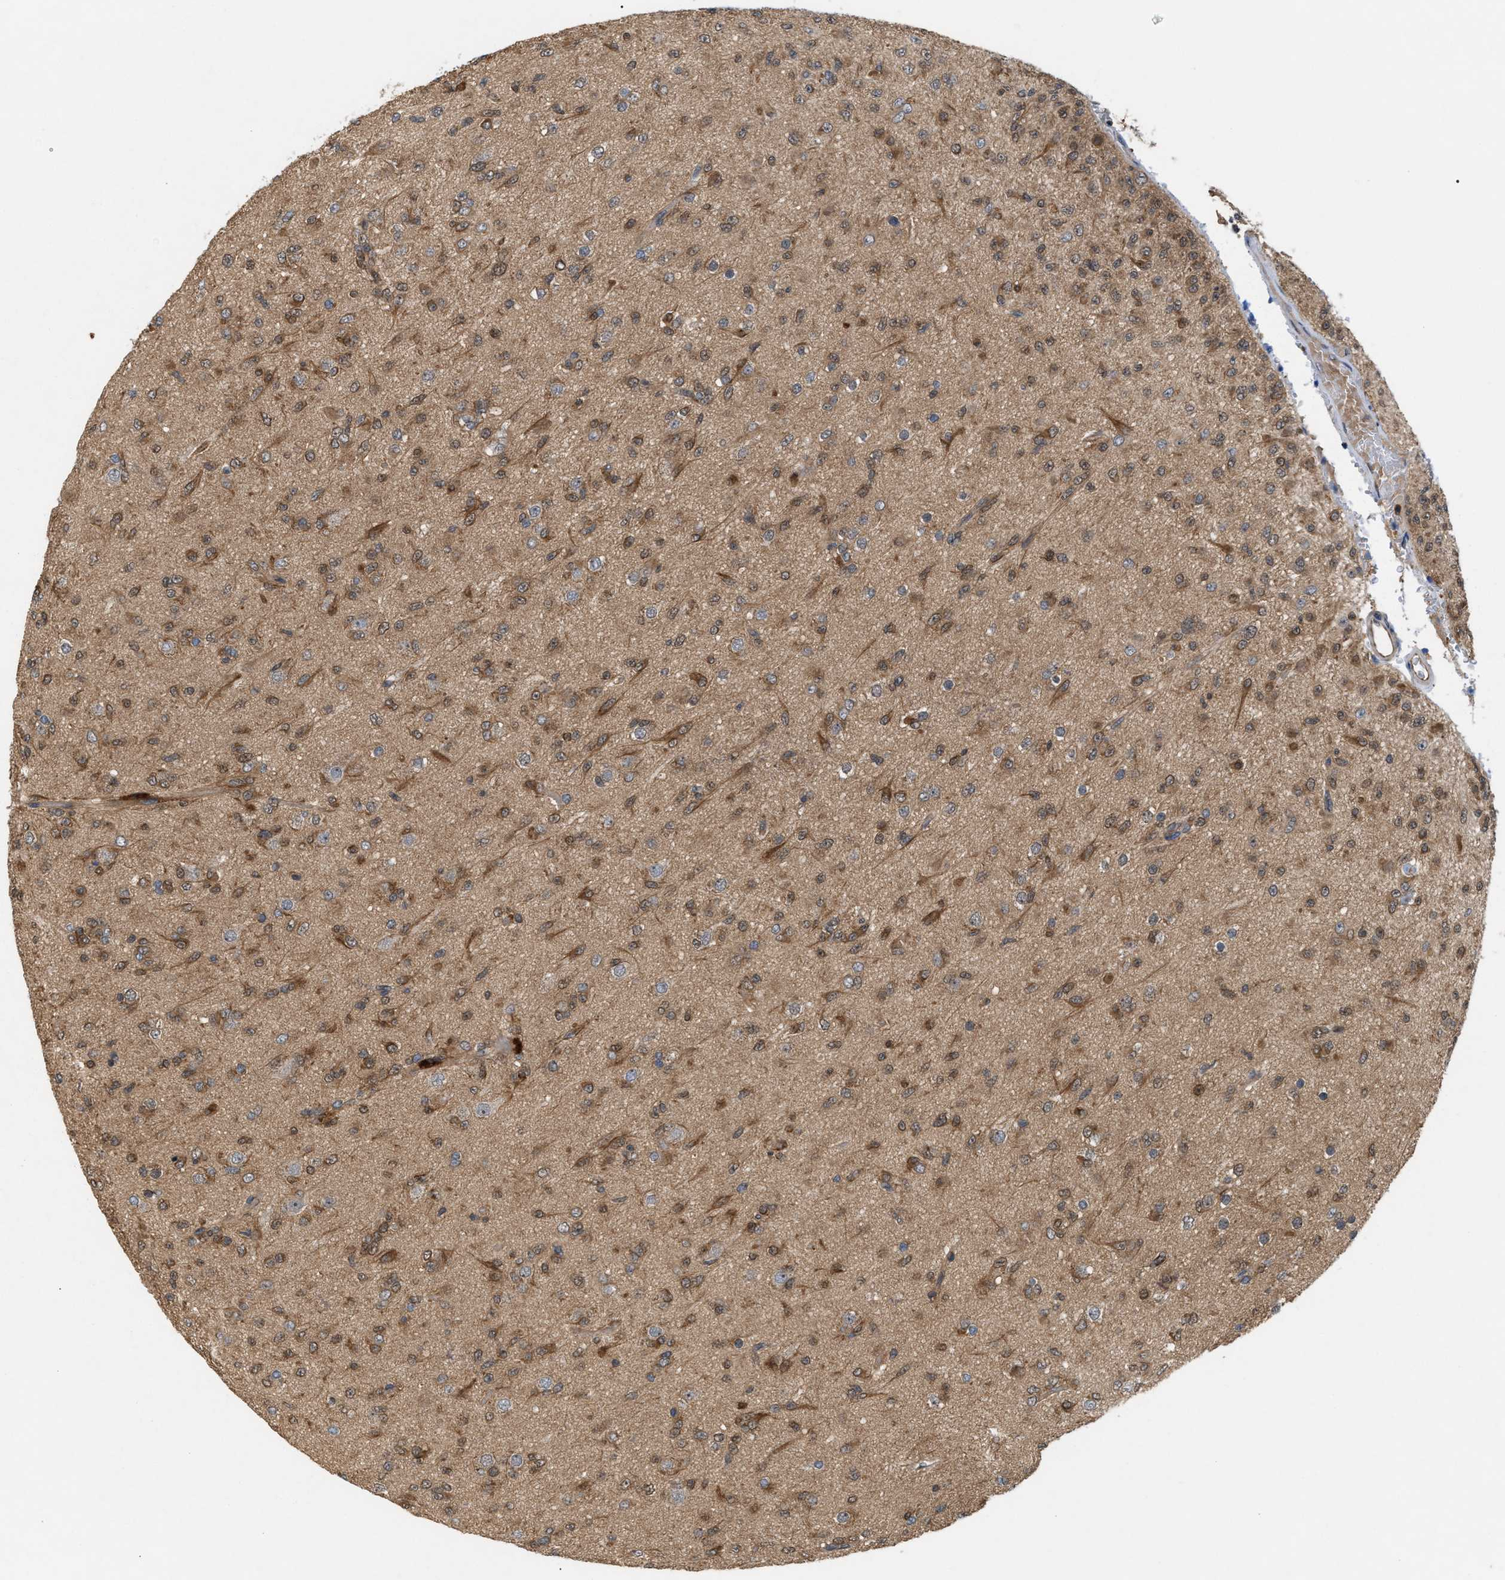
{"staining": {"intensity": "moderate", "quantity": ">75%", "location": "cytoplasmic/membranous"}, "tissue": "glioma", "cell_type": "Tumor cells", "image_type": "cancer", "snomed": [{"axis": "morphology", "description": "Glioma, malignant, Low grade"}, {"axis": "topography", "description": "Brain"}], "caption": "Immunohistochemical staining of low-grade glioma (malignant) demonstrates medium levels of moderate cytoplasmic/membranous positivity in about >75% of tumor cells.", "gene": "GLOD4", "patient": {"sex": "male", "age": 65}}